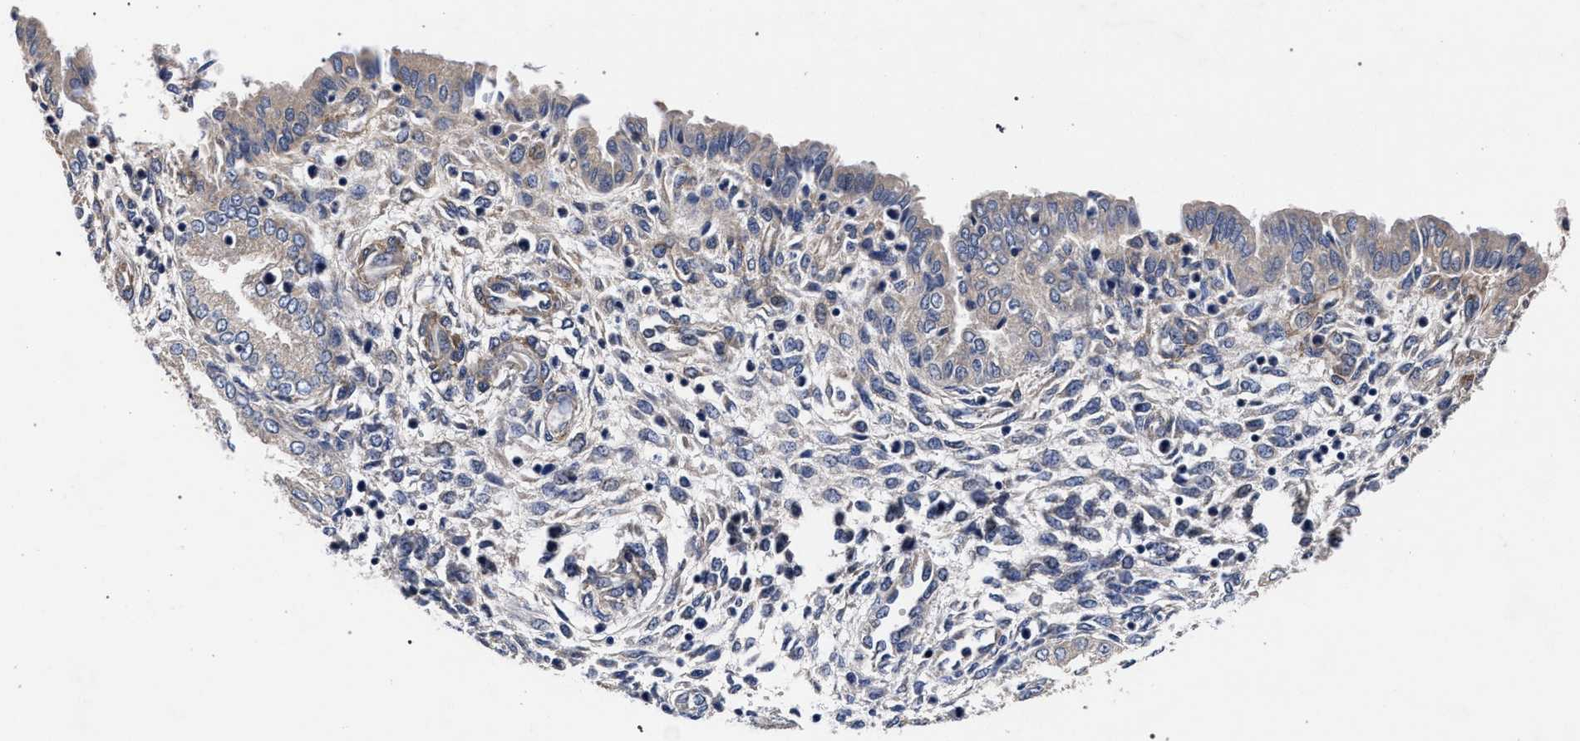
{"staining": {"intensity": "weak", "quantity": "25%-75%", "location": "cytoplasmic/membranous"}, "tissue": "endometrium", "cell_type": "Cells in endometrial stroma", "image_type": "normal", "snomed": [{"axis": "morphology", "description": "Normal tissue, NOS"}, {"axis": "topography", "description": "Endometrium"}], "caption": "A low amount of weak cytoplasmic/membranous expression is present in about 25%-75% of cells in endometrial stroma in normal endometrium. The staining was performed using DAB, with brown indicating positive protein expression. Nuclei are stained blue with hematoxylin.", "gene": "CFAP95", "patient": {"sex": "female", "age": 33}}